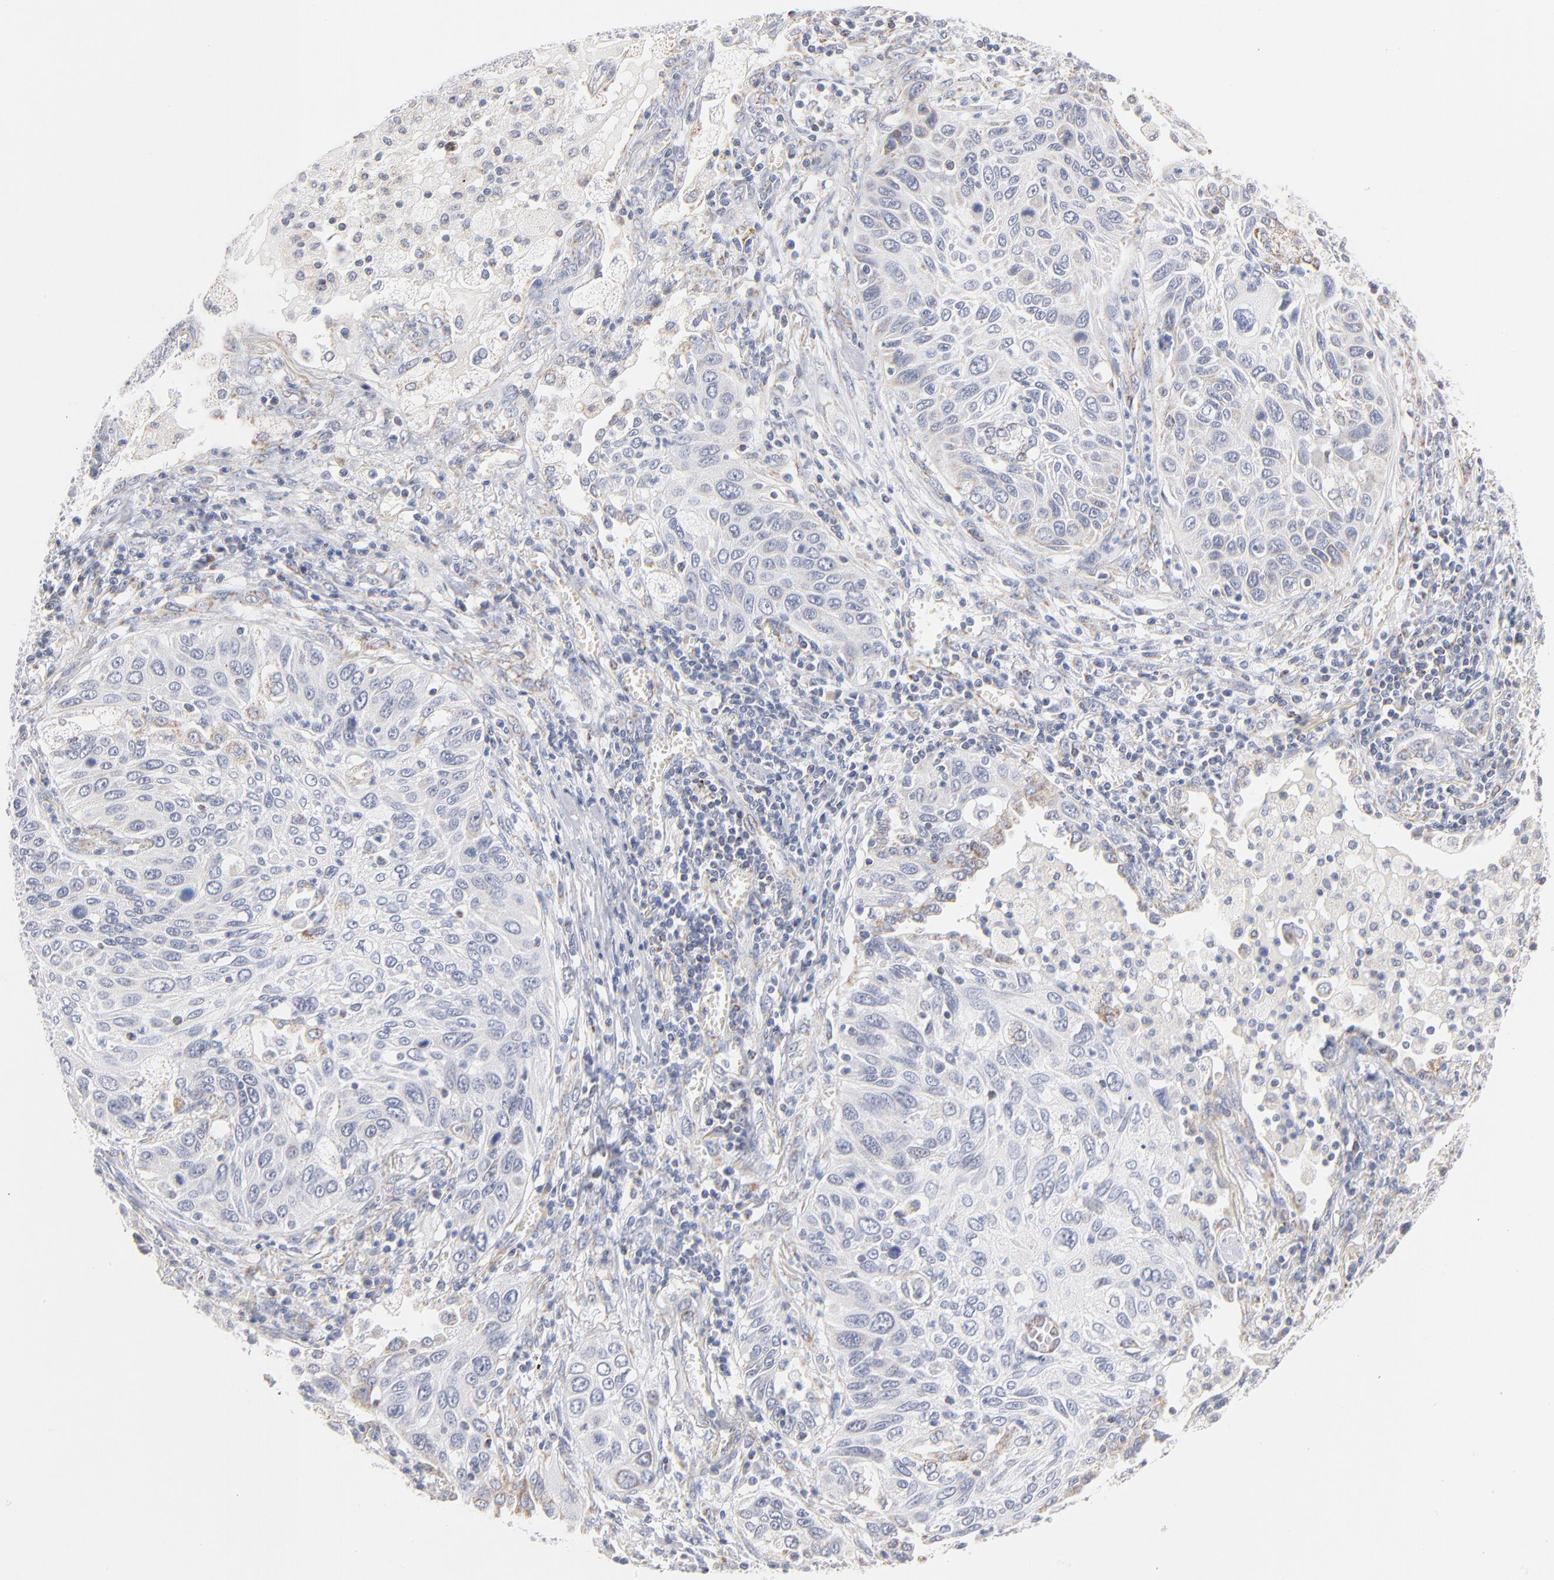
{"staining": {"intensity": "moderate", "quantity": "<25%", "location": "cytoplasmic/membranous"}, "tissue": "lung cancer", "cell_type": "Tumor cells", "image_type": "cancer", "snomed": [{"axis": "morphology", "description": "Squamous cell carcinoma, NOS"}, {"axis": "topography", "description": "Lung"}], "caption": "Immunohistochemical staining of human lung cancer exhibits low levels of moderate cytoplasmic/membranous positivity in approximately <25% of tumor cells.", "gene": "MRPL58", "patient": {"sex": "female", "age": 76}}